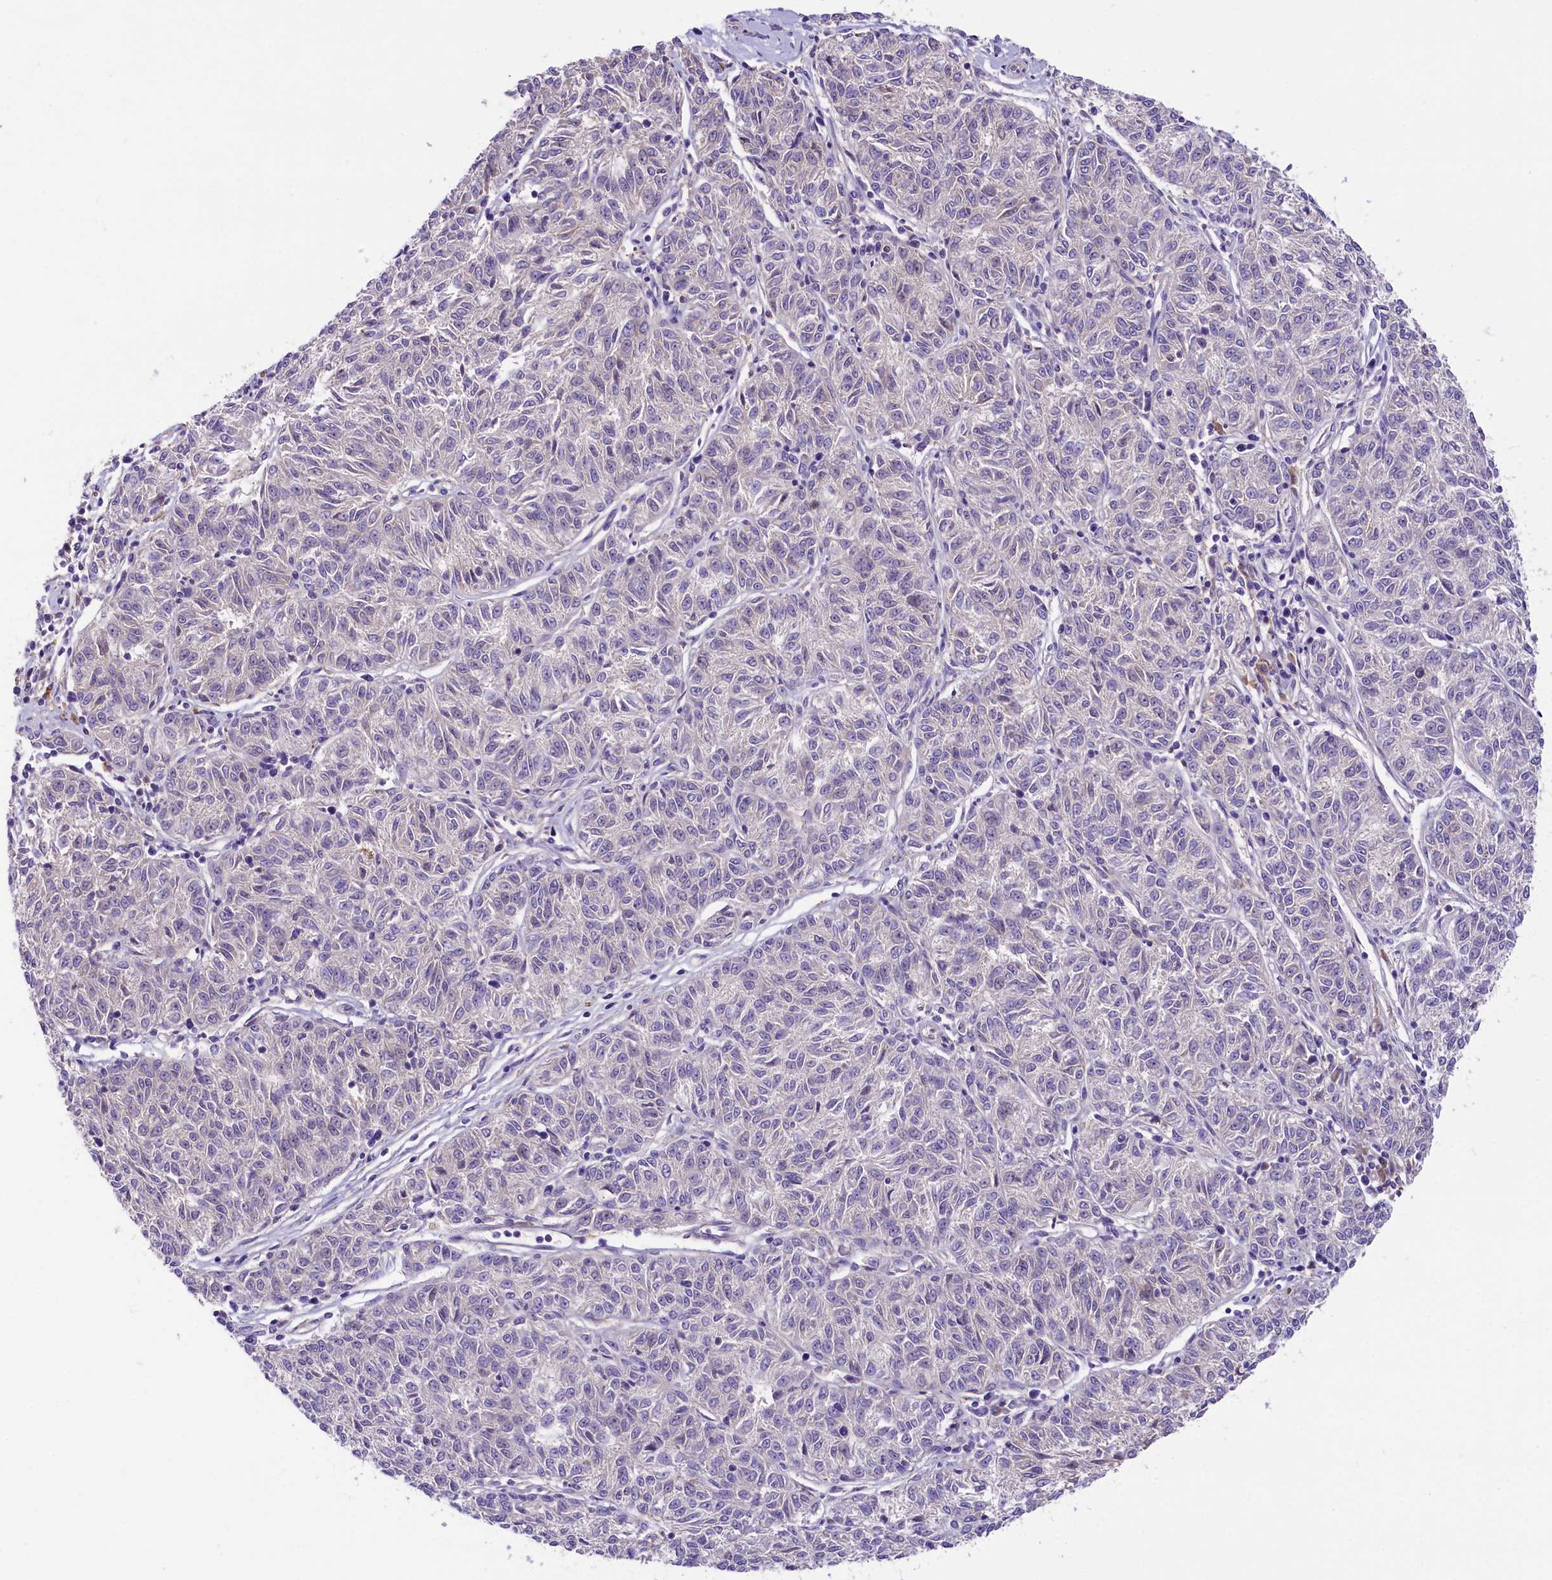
{"staining": {"intensity": "negative", "quantity": "none", "location": "none"}, "tissue": "melanoma", "cell_type": "Tumor cells", "image_type": "cancer", "snomed": [{"axis": "morphology", "description": "Malignant melanoma, NOS"}, {"axis": "topography", "description": "Skin"}], "caption": "Tumor cells are negative for protein expression in human melanoma. The staining was performed using DAB (3,3'-diaminobenzidine) to visualize the protein expression in brown, while the nuclei were stained in blue with hematoxylin (Magnification: 20x).", "gene": "CCDC32", "patient": {"sex": "female", "age": 72}}